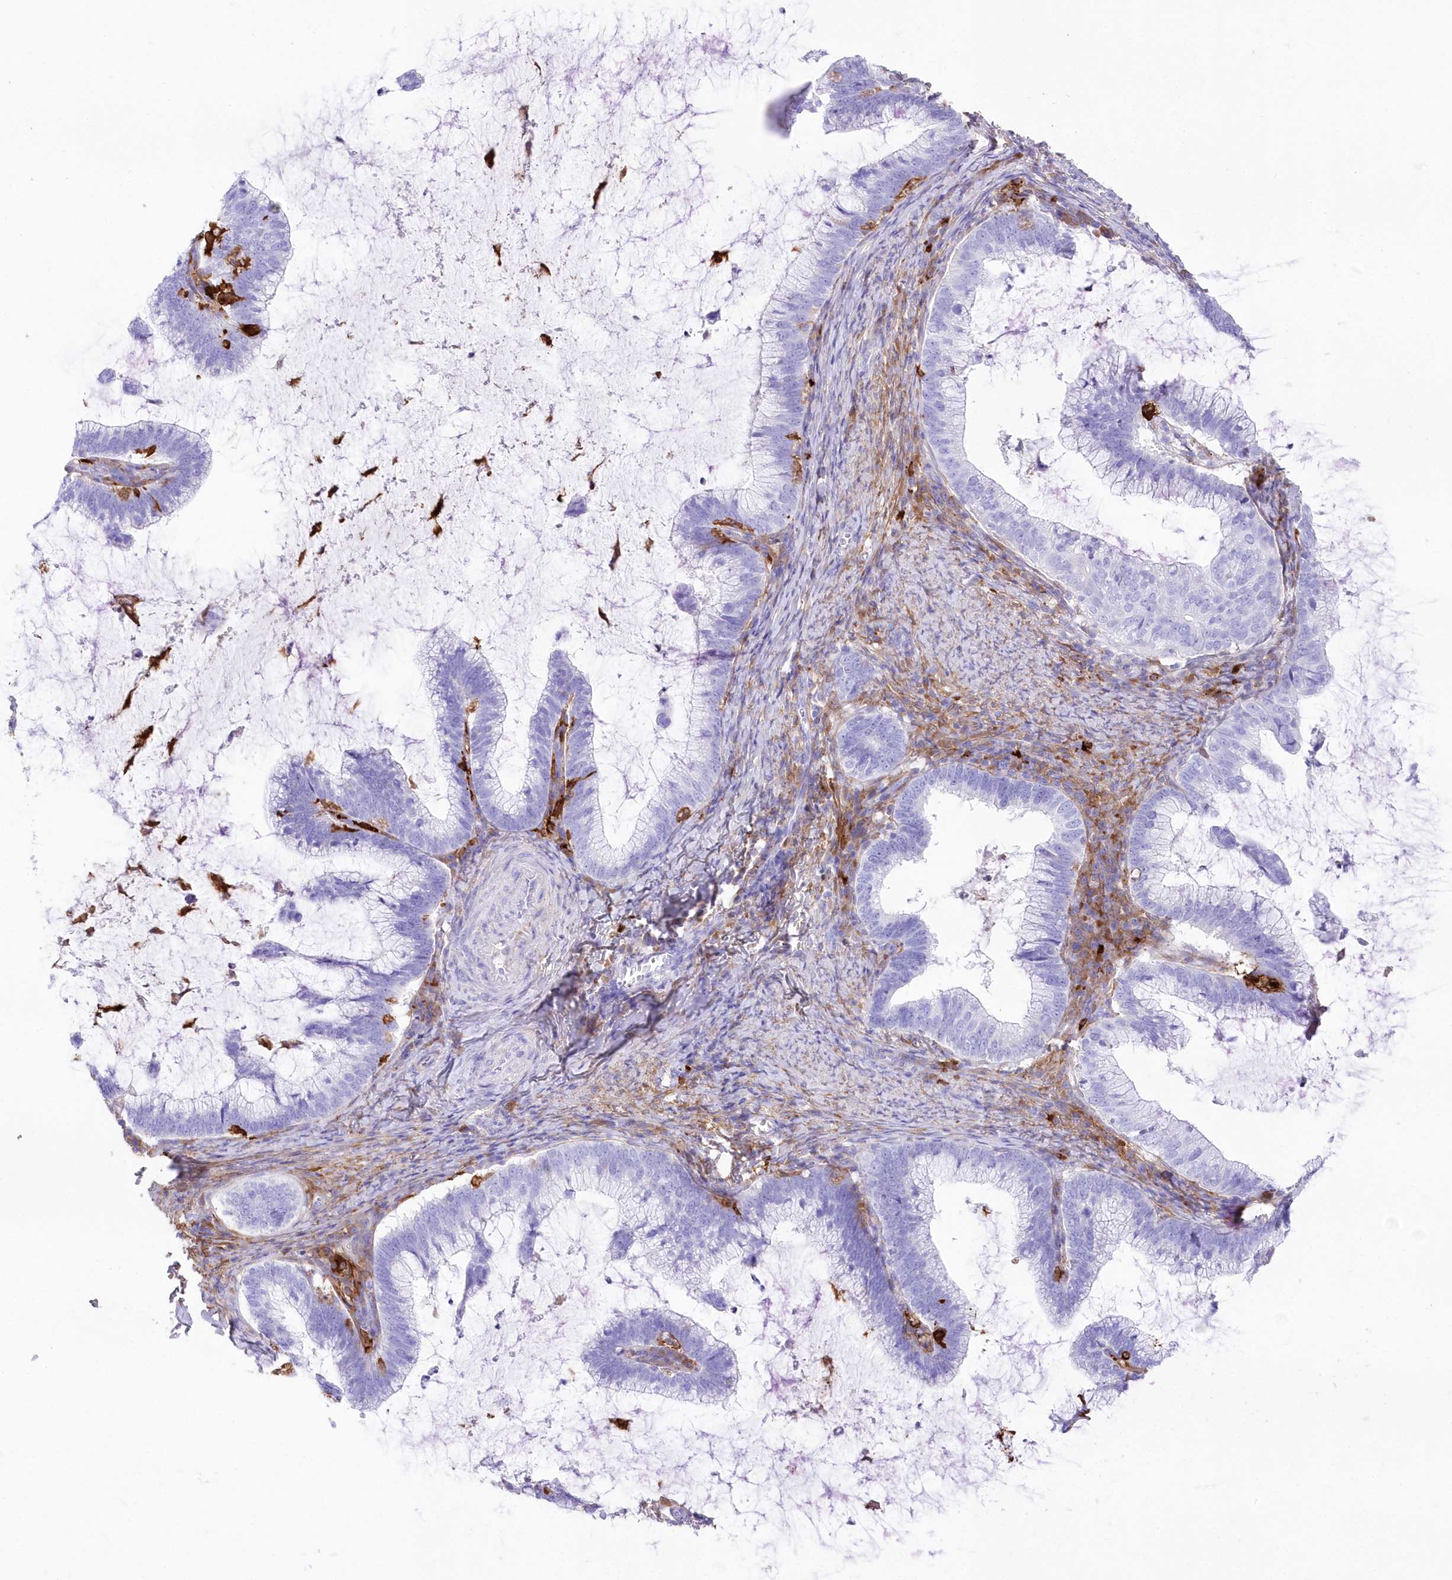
{"staining": {"intensity": "negative", "quantity": "none", "location": "none"}, "tissue": "cervical cancer", "cell_type": "Tumor cells", "image_type": "cancer", "snomed": [{"axis": "morphology", "description": "Adenocarcinoma, NOS"}, {"axis": "topography", "description": "Cervix"}], "caption": "Immunohistochemistry of cervical cancer reveals no positivity in tumor cells.", "gene": "DNAJC19", "patient": {"sex": "female", "age": 36}}